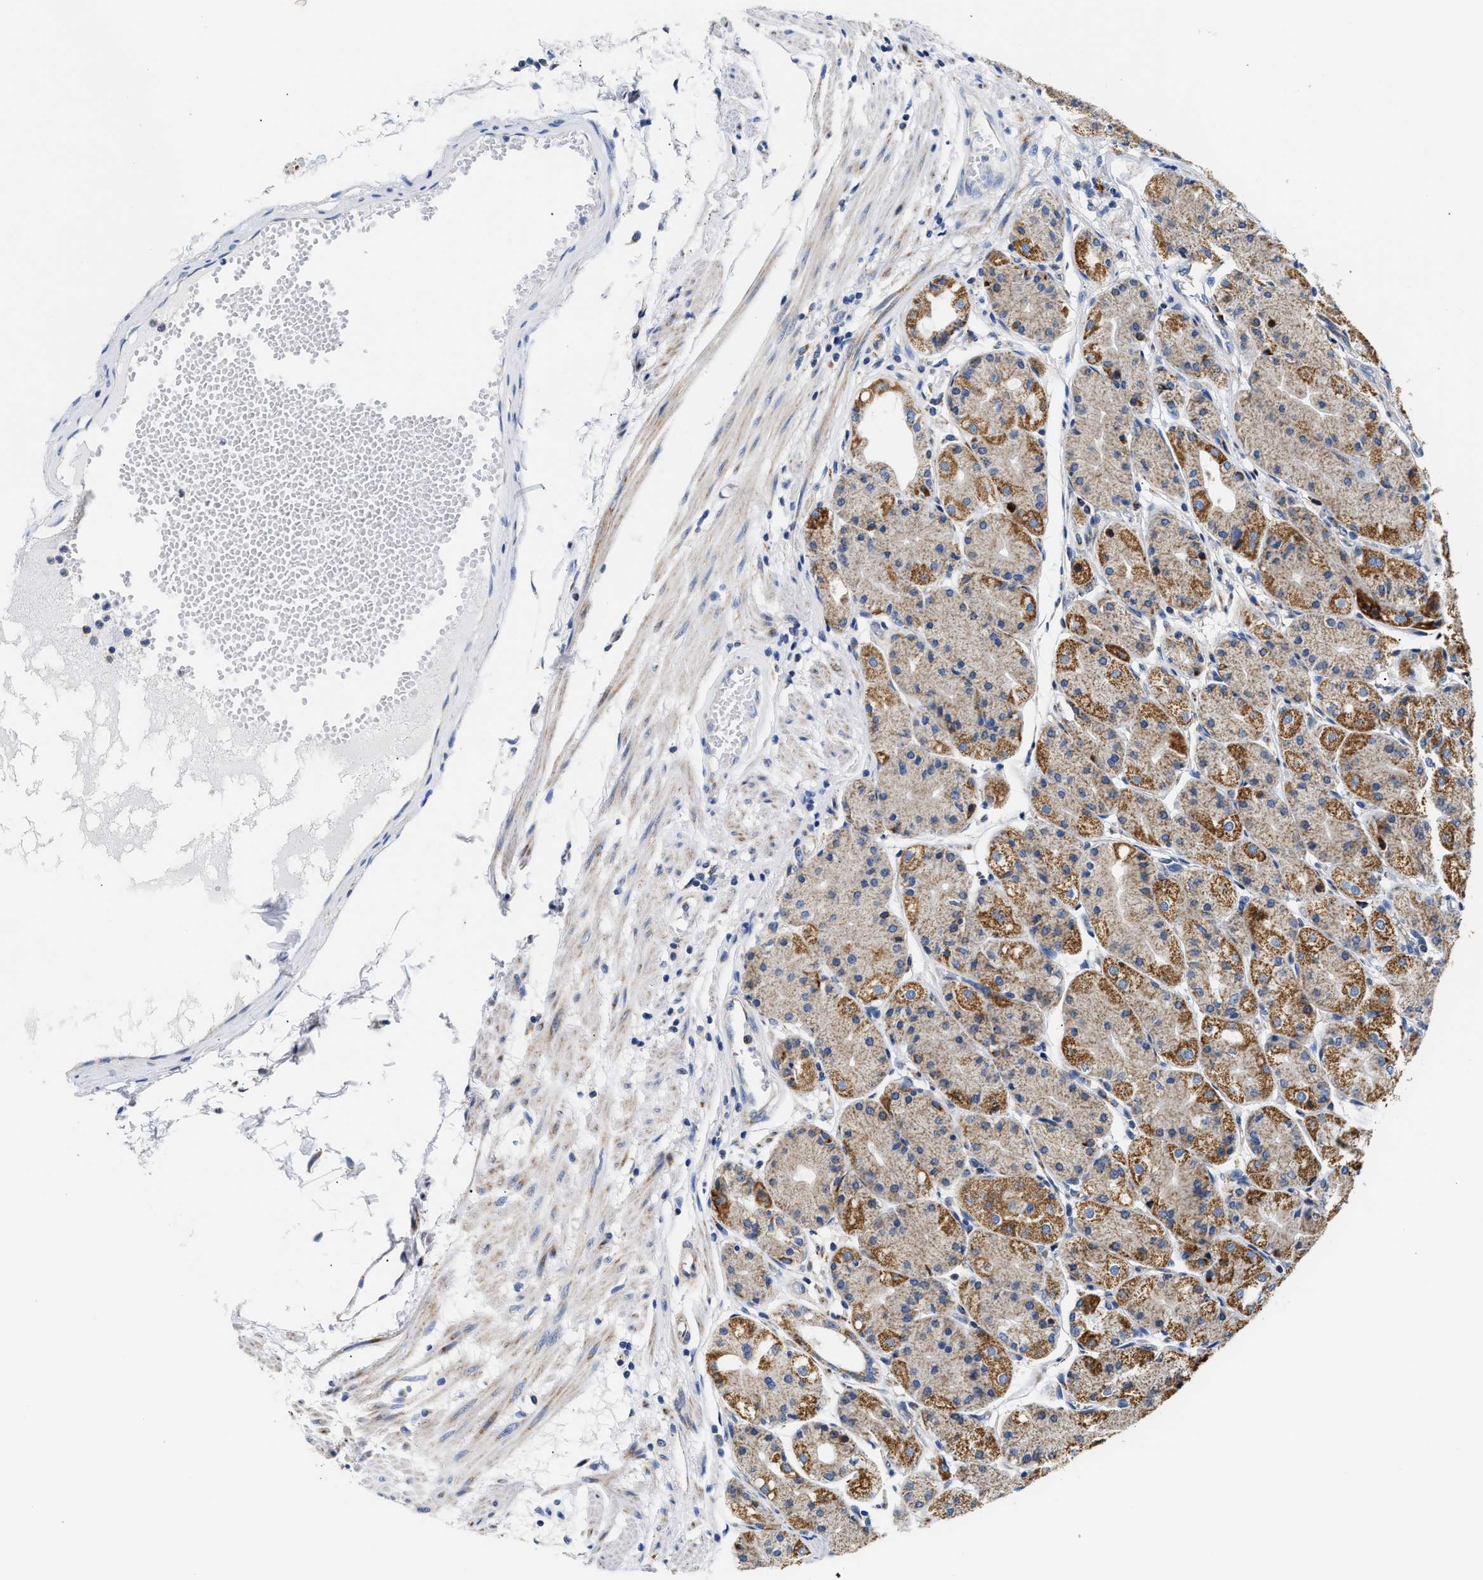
{"staining": {"intensity": "moderate", "quantity": "25%-75%", "location": "cytoplasmic/membranous"}, "tissue": "stomach", "cell_type": "Glandular cells", "image_type": "normal", "snomed": [{"axis": "morphology", "description": "Normal tissue, NOS"}, {"axis": "topography", "description": "Stomach, upper"}], "caption": "Protein staining reveals moderate cytoplasmic/membranous staining in approximately 25%-75% of glandular cells in benign stomach. The protein of interest is stained brown, and the nuclei are stained in blue (DAB IHC with brightfield microscopy, high magnification).", "gene": "ACADVL", "patient": {"sex": "male", "age": 72}}